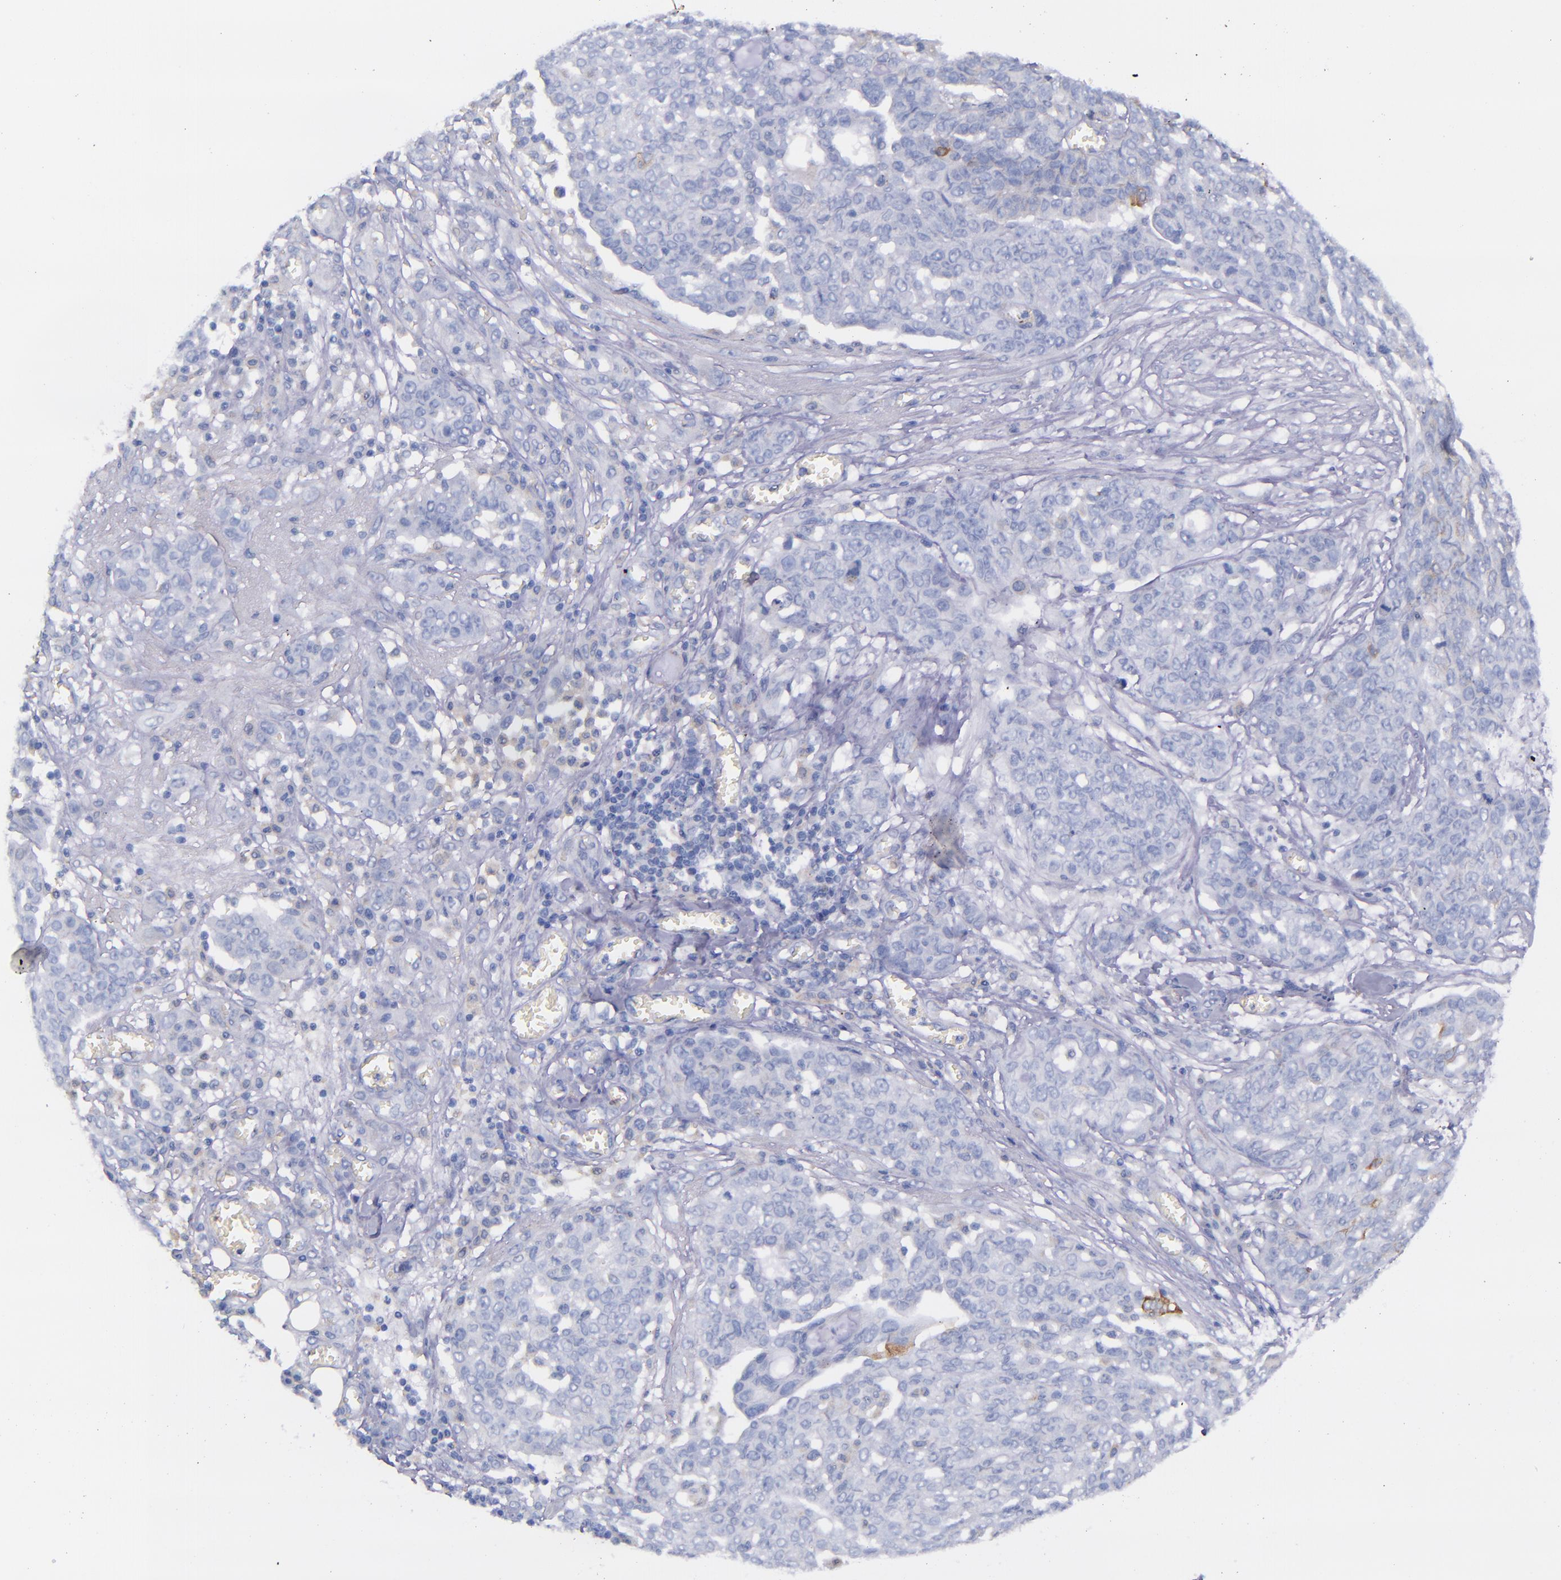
{"staining": {"intensity": "negative", "quantity": "none", "location": "none"}, "tissue": "ovarian cancer", "cell_type": "Tumor cells", "image_type": "cancer", "snomed": [{"axis": "morphology", "description": "Cystadenocarcinoma, serous, NOS"}, {"axis": "topography", "description": "Soft tissue"}, {"axis": "topography", "description": "Ovary"}], "caption": "Histopathology image shows no protein staining in tumor cells of ovarian cancer tissue.", "gene": "IVL", "patient": {"sex": "female", "age": 57}}